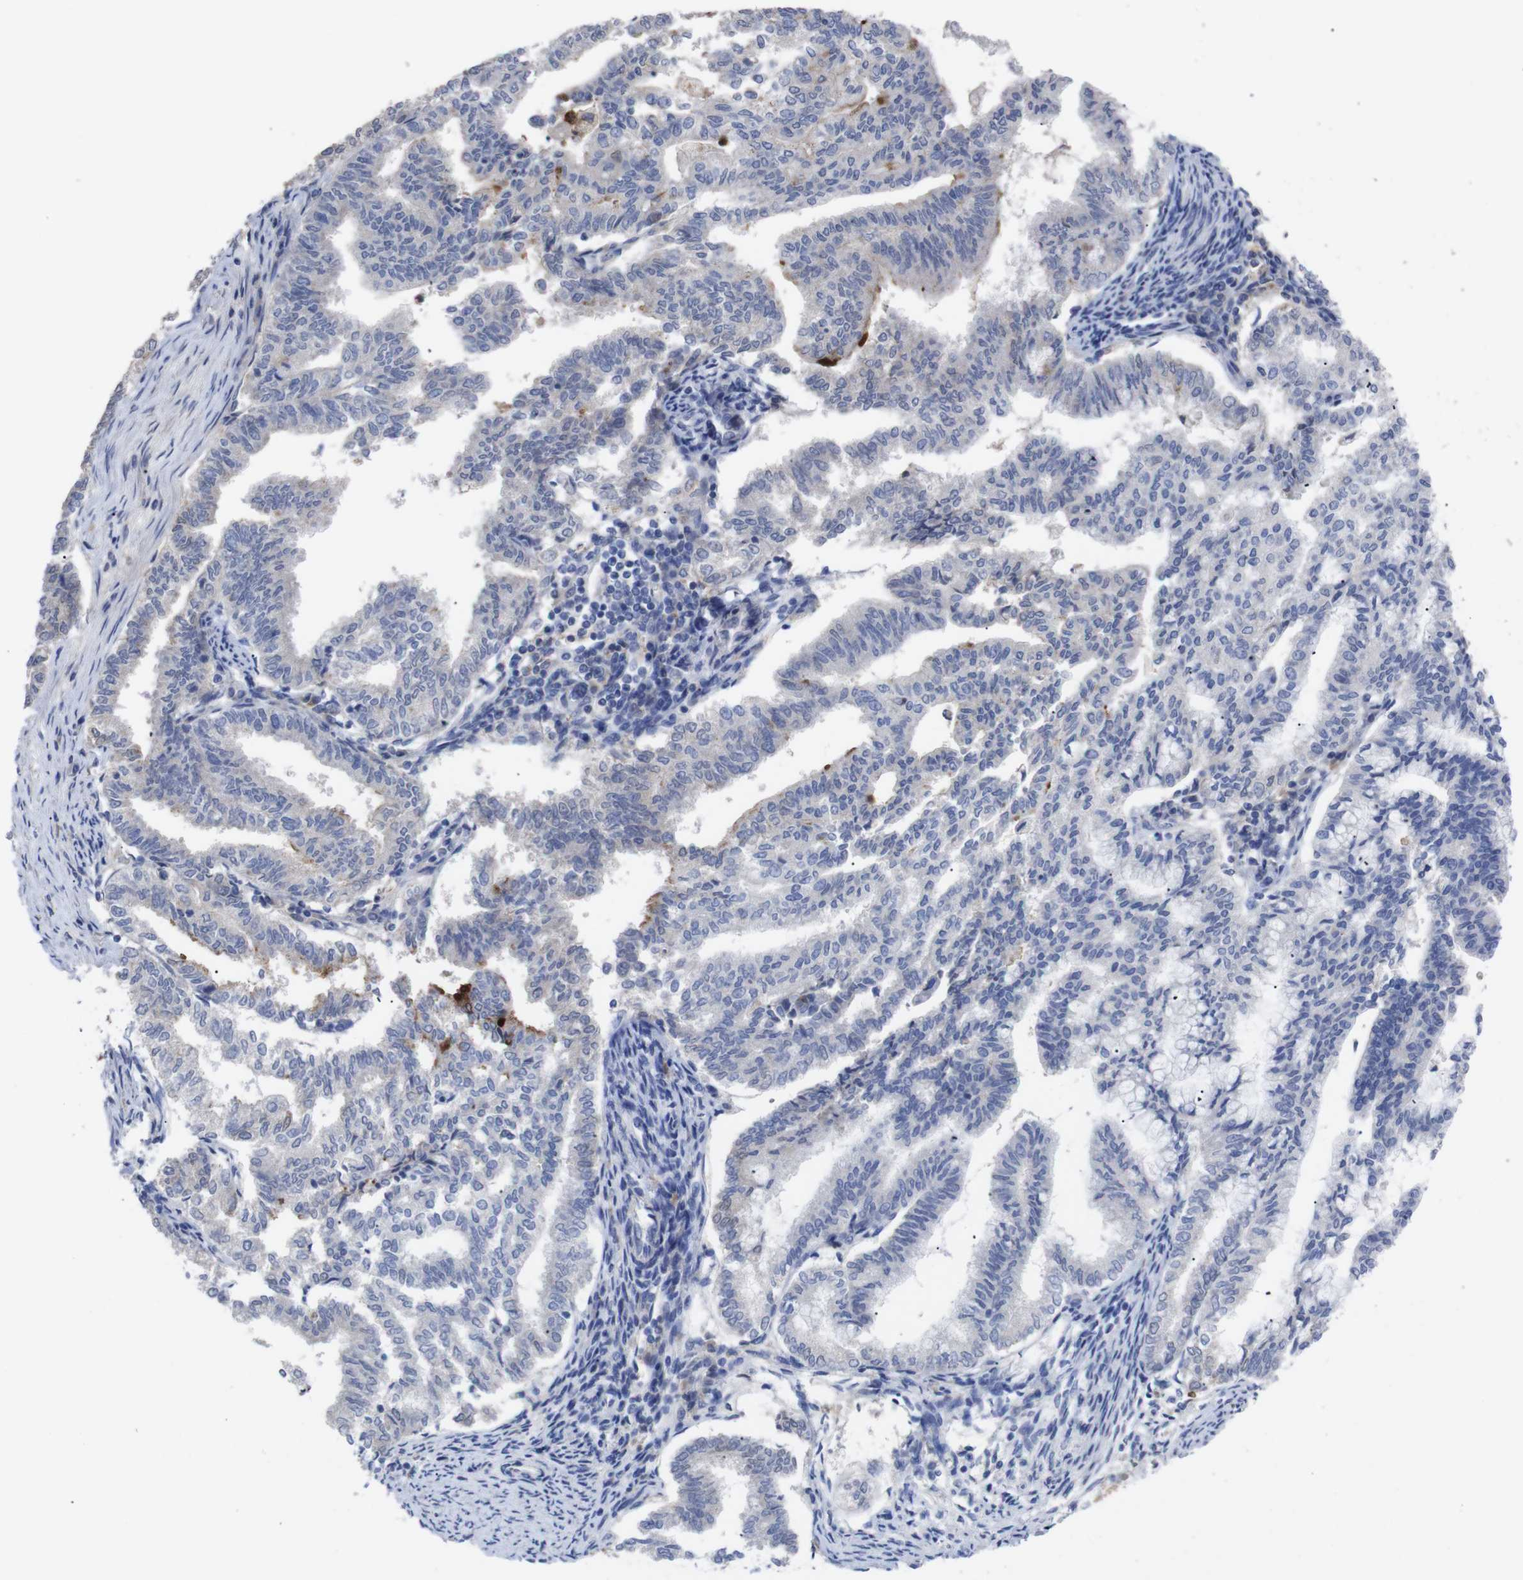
{"staining": {"intensity": "negative", "quantity": "none", "location": "none"}, "tissue": "endometrial cancer", "cell_type": "Tumor cells", "image_type": "cancer", "snomed": [{"axis": "morphology", "description": "Adenocarcinoma, NOS"}, {"axis": "topography", "description": "Endometrium"}], "caption": "Immunohistochemistry histopathology image of neoplastic tissue: endometrial cancer stained with DAB (3,3'-diaminobenzidine) displays no significant protein expression in tumor cells.", "gene": "C5AR1", "patient": {"sex": "female", "age": 79}}